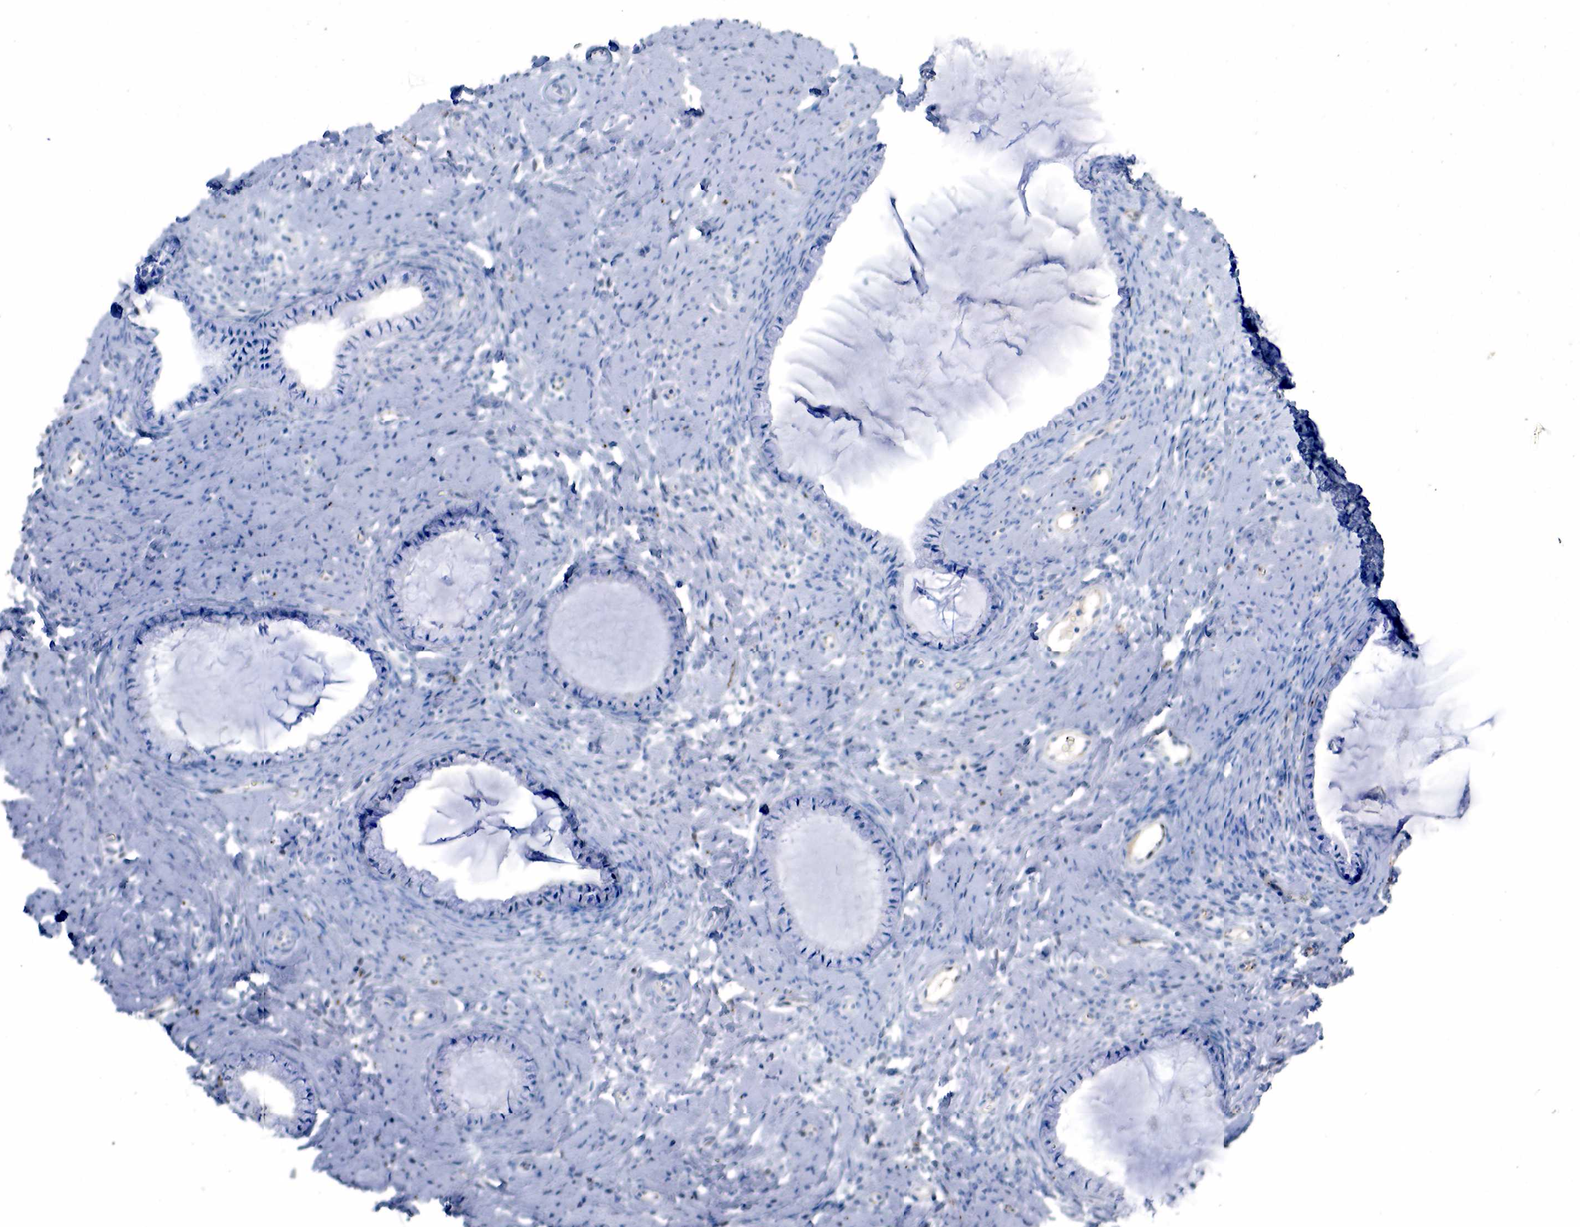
{"staining": {"intensity": "negative", "quantity": "none", "location": "none"}, "tissue": "cervix", "cell_type": "Glandular cells", "image_type": "normal", "snomed": [{"axis": "morphology", "description": "Normal tissue, NOS"}, {"axis": "topography", "description": "Cervix"}], "caption": "Immunohistochemistry of benign cervix demonstrates no expression in glandular cells.", "gene": "SYP", "patient": {"sex": "female", "age": 70}}